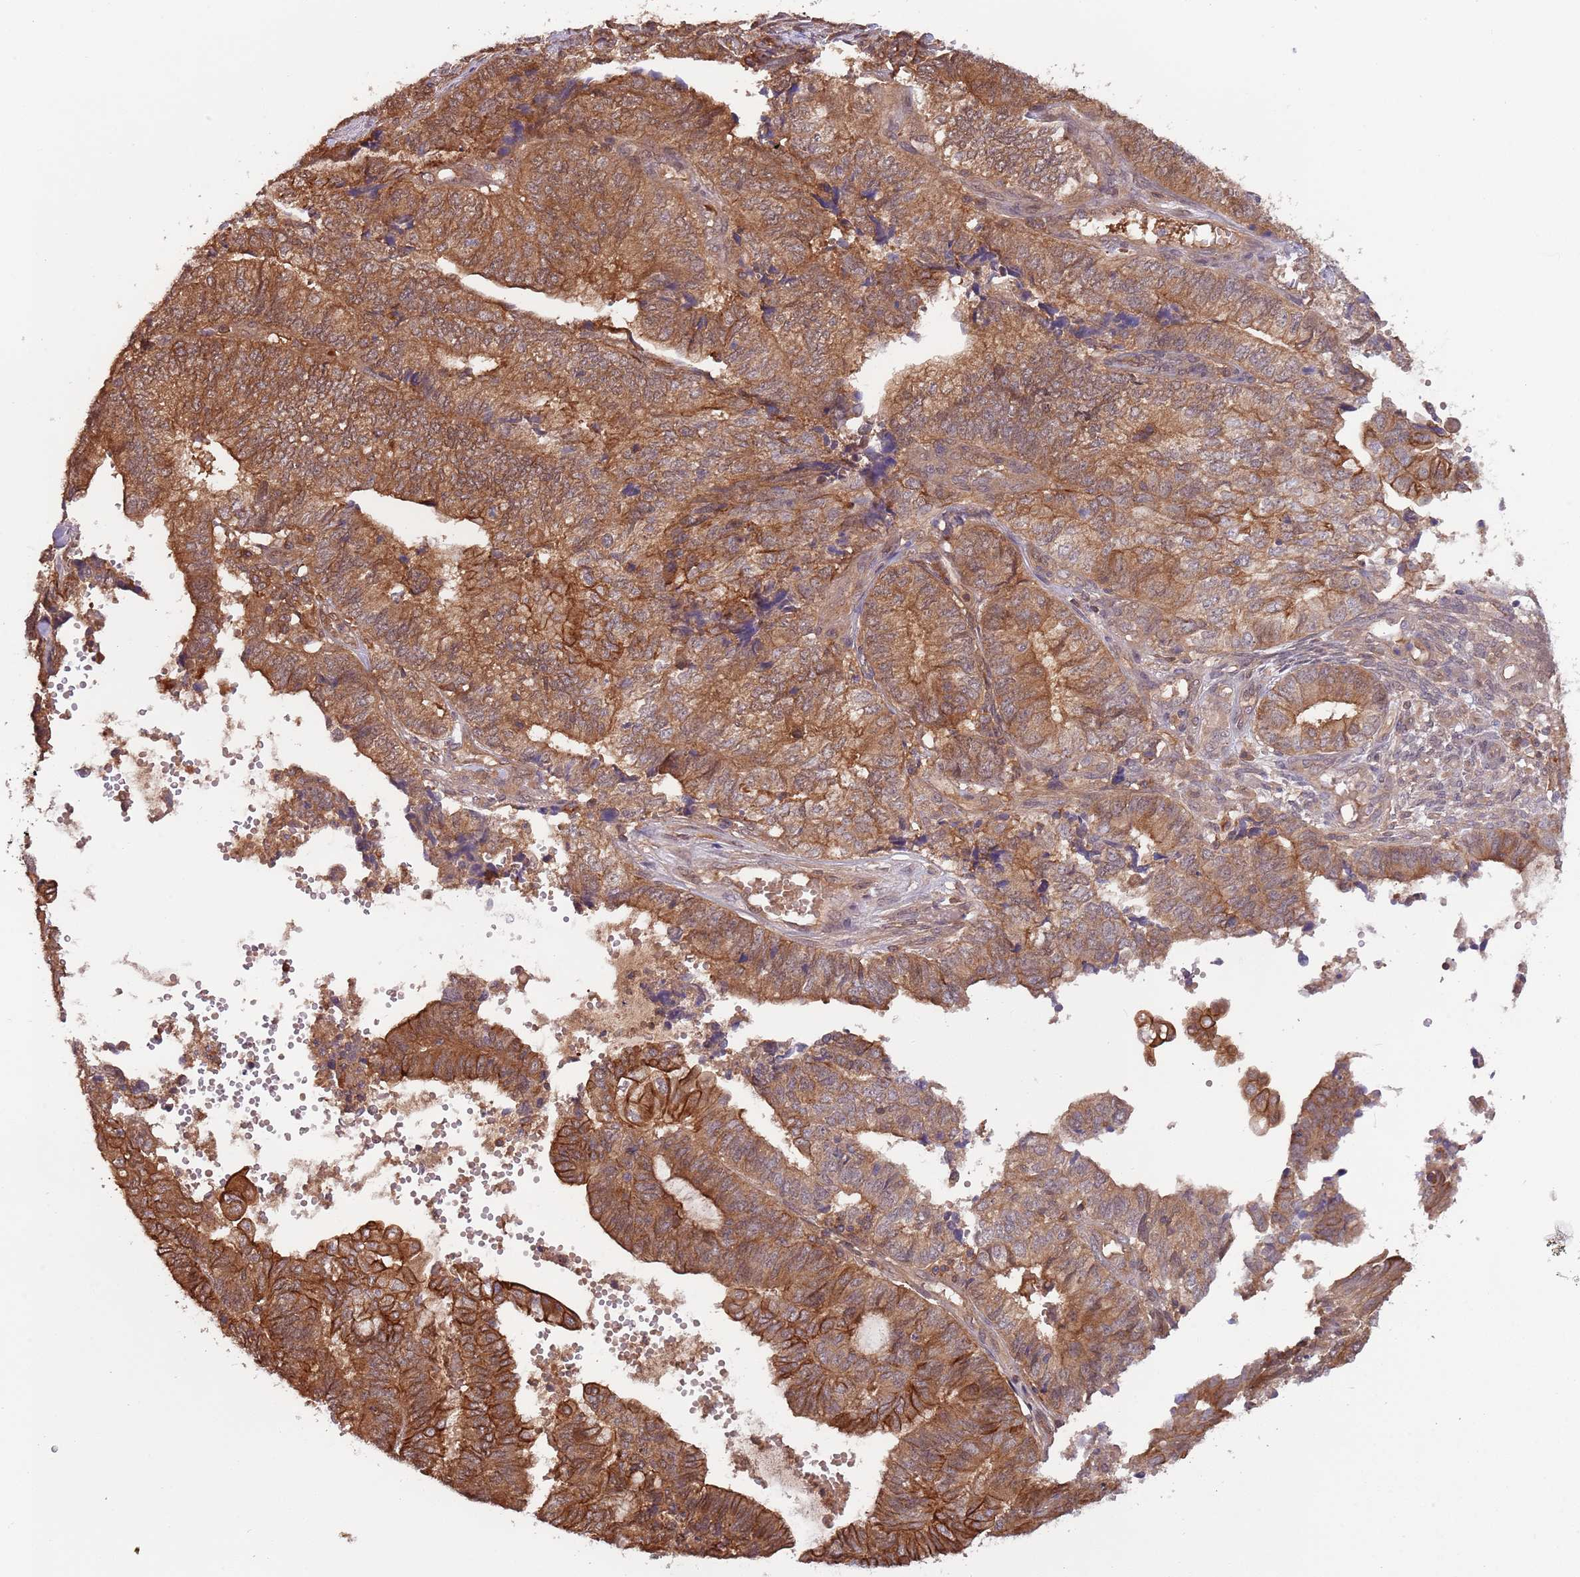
{"staining": {"intensity": "moderate", "quantity": ">75%", "location": "cytoplasmic/membranous"}, "tissue": "endometrial cancer", "cell_type": "Tumor cells", "image_type": "cancer", "snomed": [{"axis": "morphology", "description": "Adenocarcinoma, NOS"}, {"axis": "topography", "description": "Uterus"}, {"axis": "topography", "description": "Endometrium"}], "caption": "High-power microscopy captured an IHC histopathology image of endometrial cancer, revealing moderate cytoplasmic/membranous expression in about >75% of tumor cells. Nuclei are stained in blue.", "gene": "GSDMD", "patient": {"sex": "female", "age": 70}}